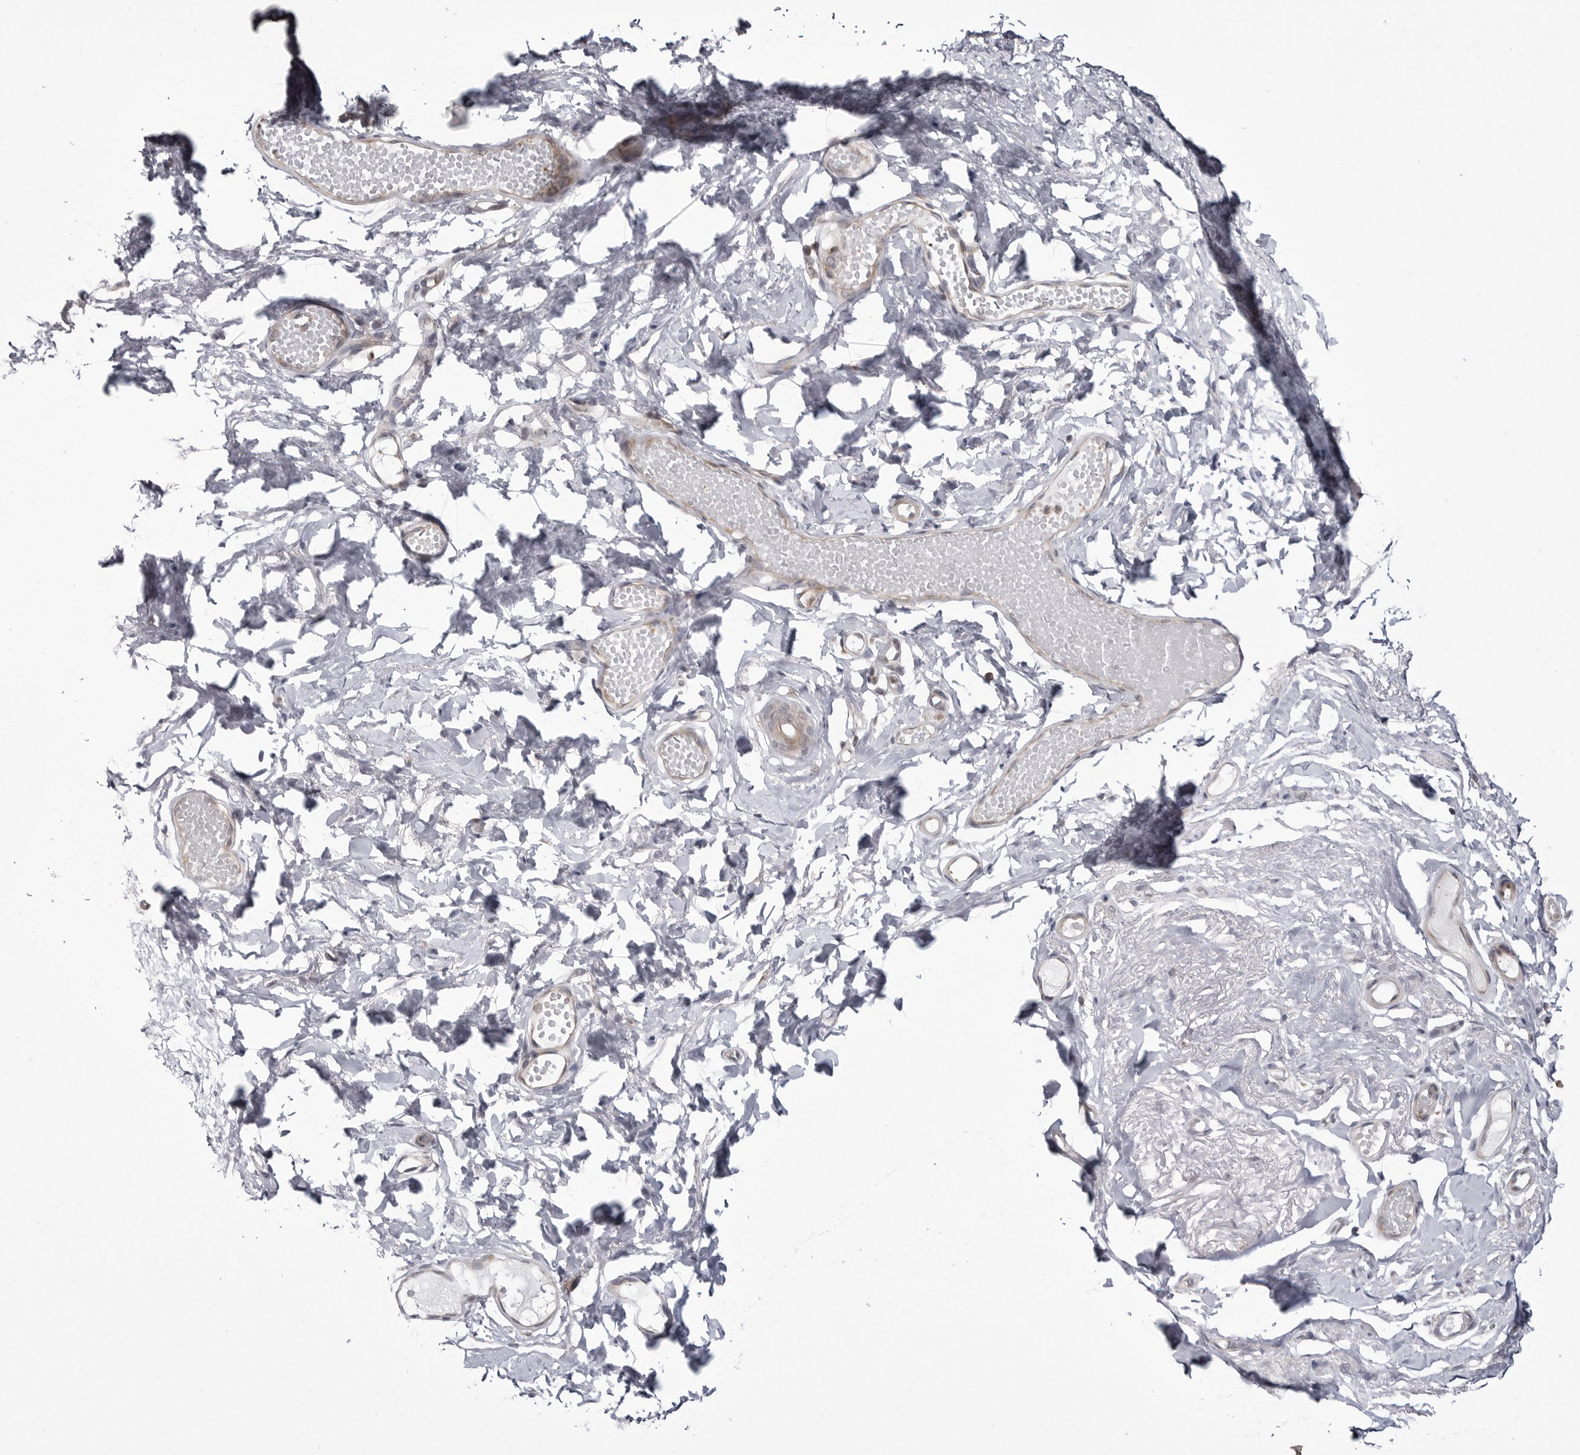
{"staining": {"intensity": "weak", "quantity": "25%-75%", "location": "cytoplasmic/membranous"}, "tissue": "skin", "cell_type": "Epidermal cells", "image_type": "normal", "snomed": [{"axis": "morphology", "description": "Normal tissue, NOS"}, {"axis": "morphology", "description": "Inflammation, NOS"}, {"axis": "topography", "description": "Vulva"}], "caption": "Immunohistochemical staining of normal human skin reveals low levels of weak cytoplasmic/membranous expression in approximately 25%-75% of epidermal cells. Nuclei are stained in blue.", "gene": "CCDC18", "patient": {"sex": "female", "age": 84}}